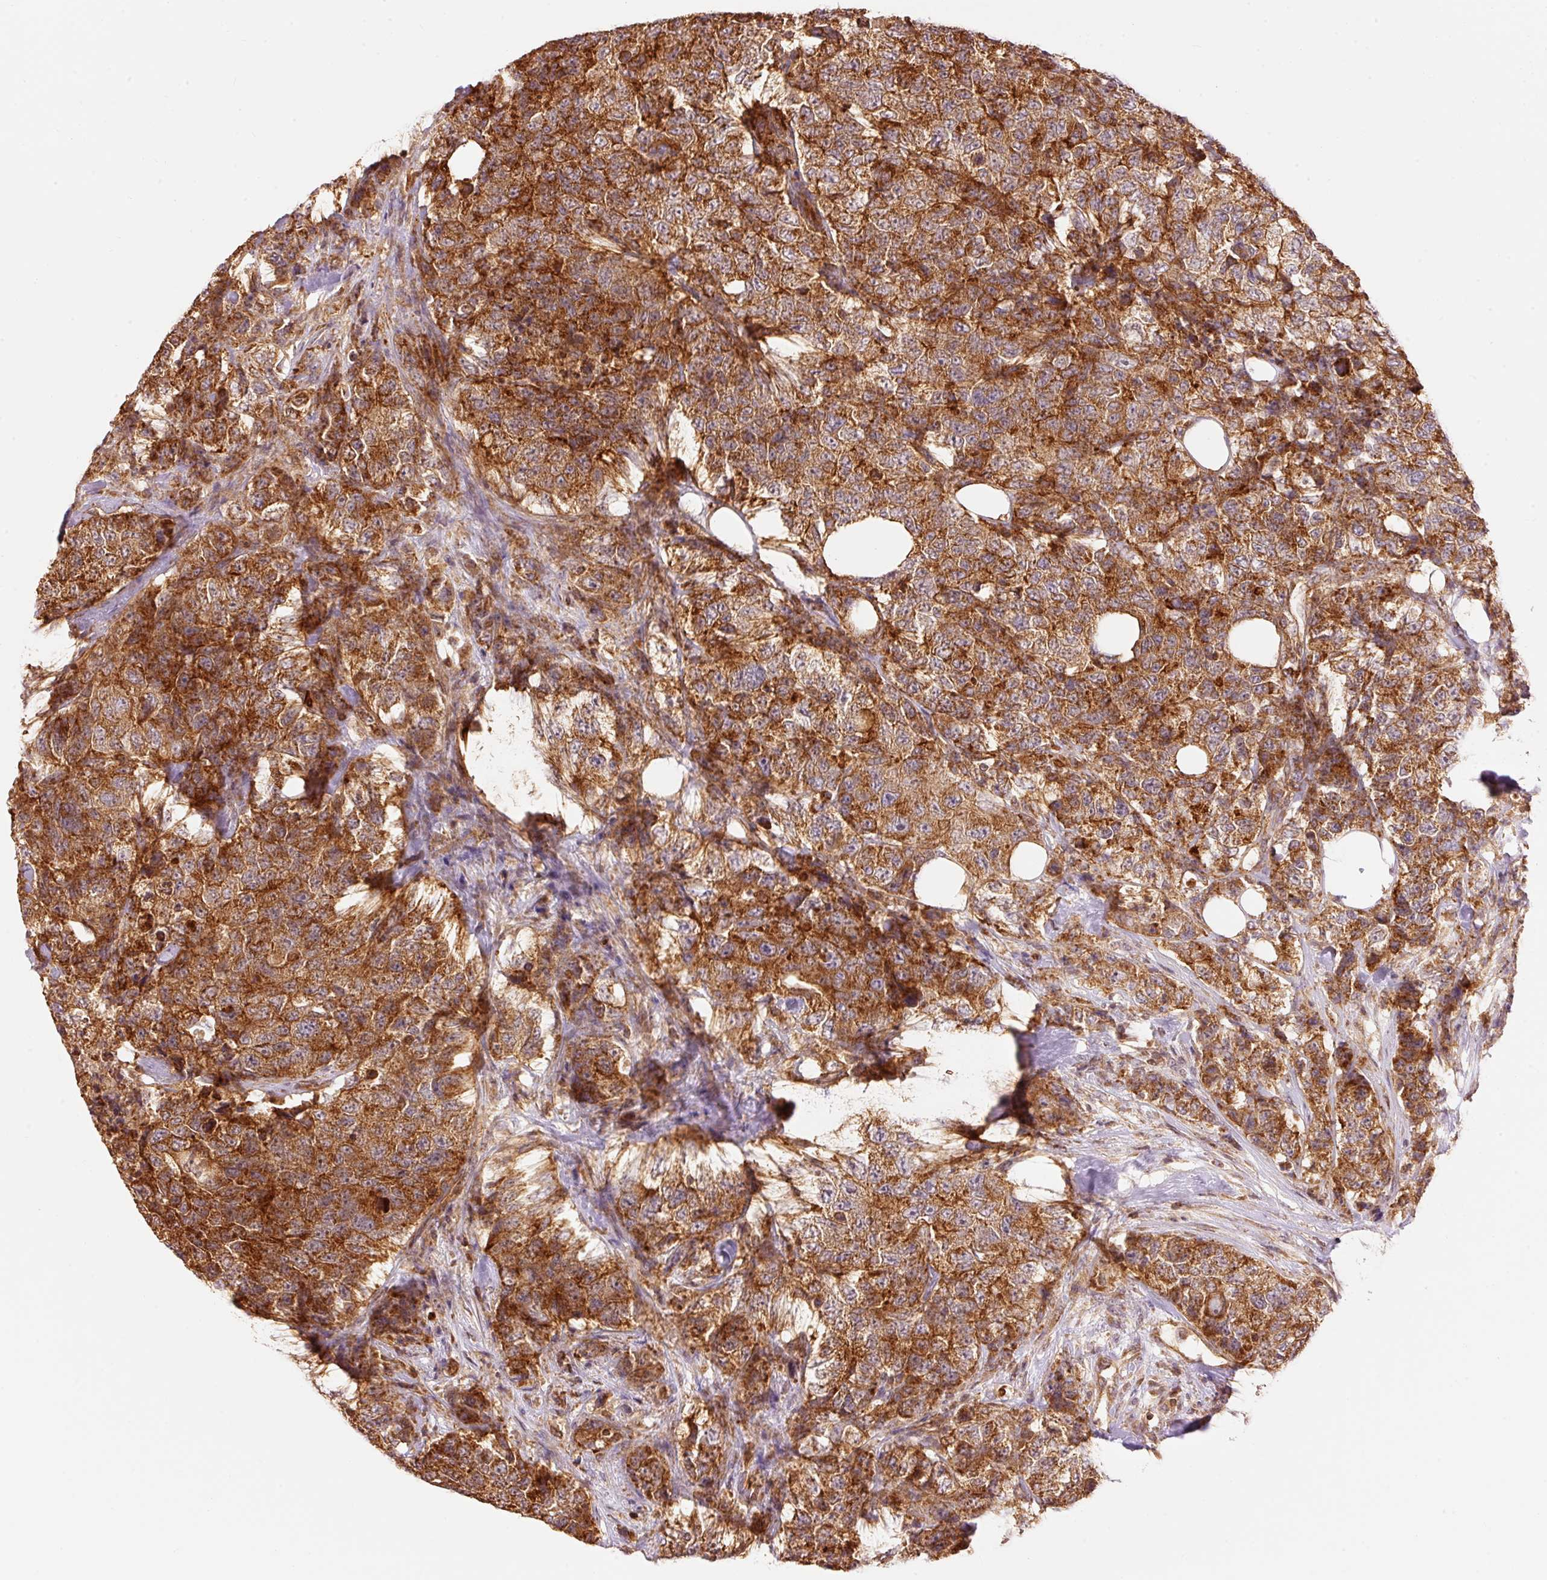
{"staining": {"intensity": "strong", "quantity": ">75%", "location": "cytoplasmic/membranous"}, "tissue": "urothelial cancer", "cell_type": "Tumor cells", "image_type": "cancer", "snomed": [{"axis": "morphology", "description": "Urothelial carcinoma, High grade"}, {"axis": "topography", "description": "Urinary bladder"}], "caption": "Immunohistochemical staining of urothelial cancer displays high levels of strong cytoplasmic/membranous expression in about >75% of tumor cells. (brown staining indicates protein expression, while blue staining denotes nuclei).", "gene": "ADCY4", "patient": {"sex": "female", "age": 78}}